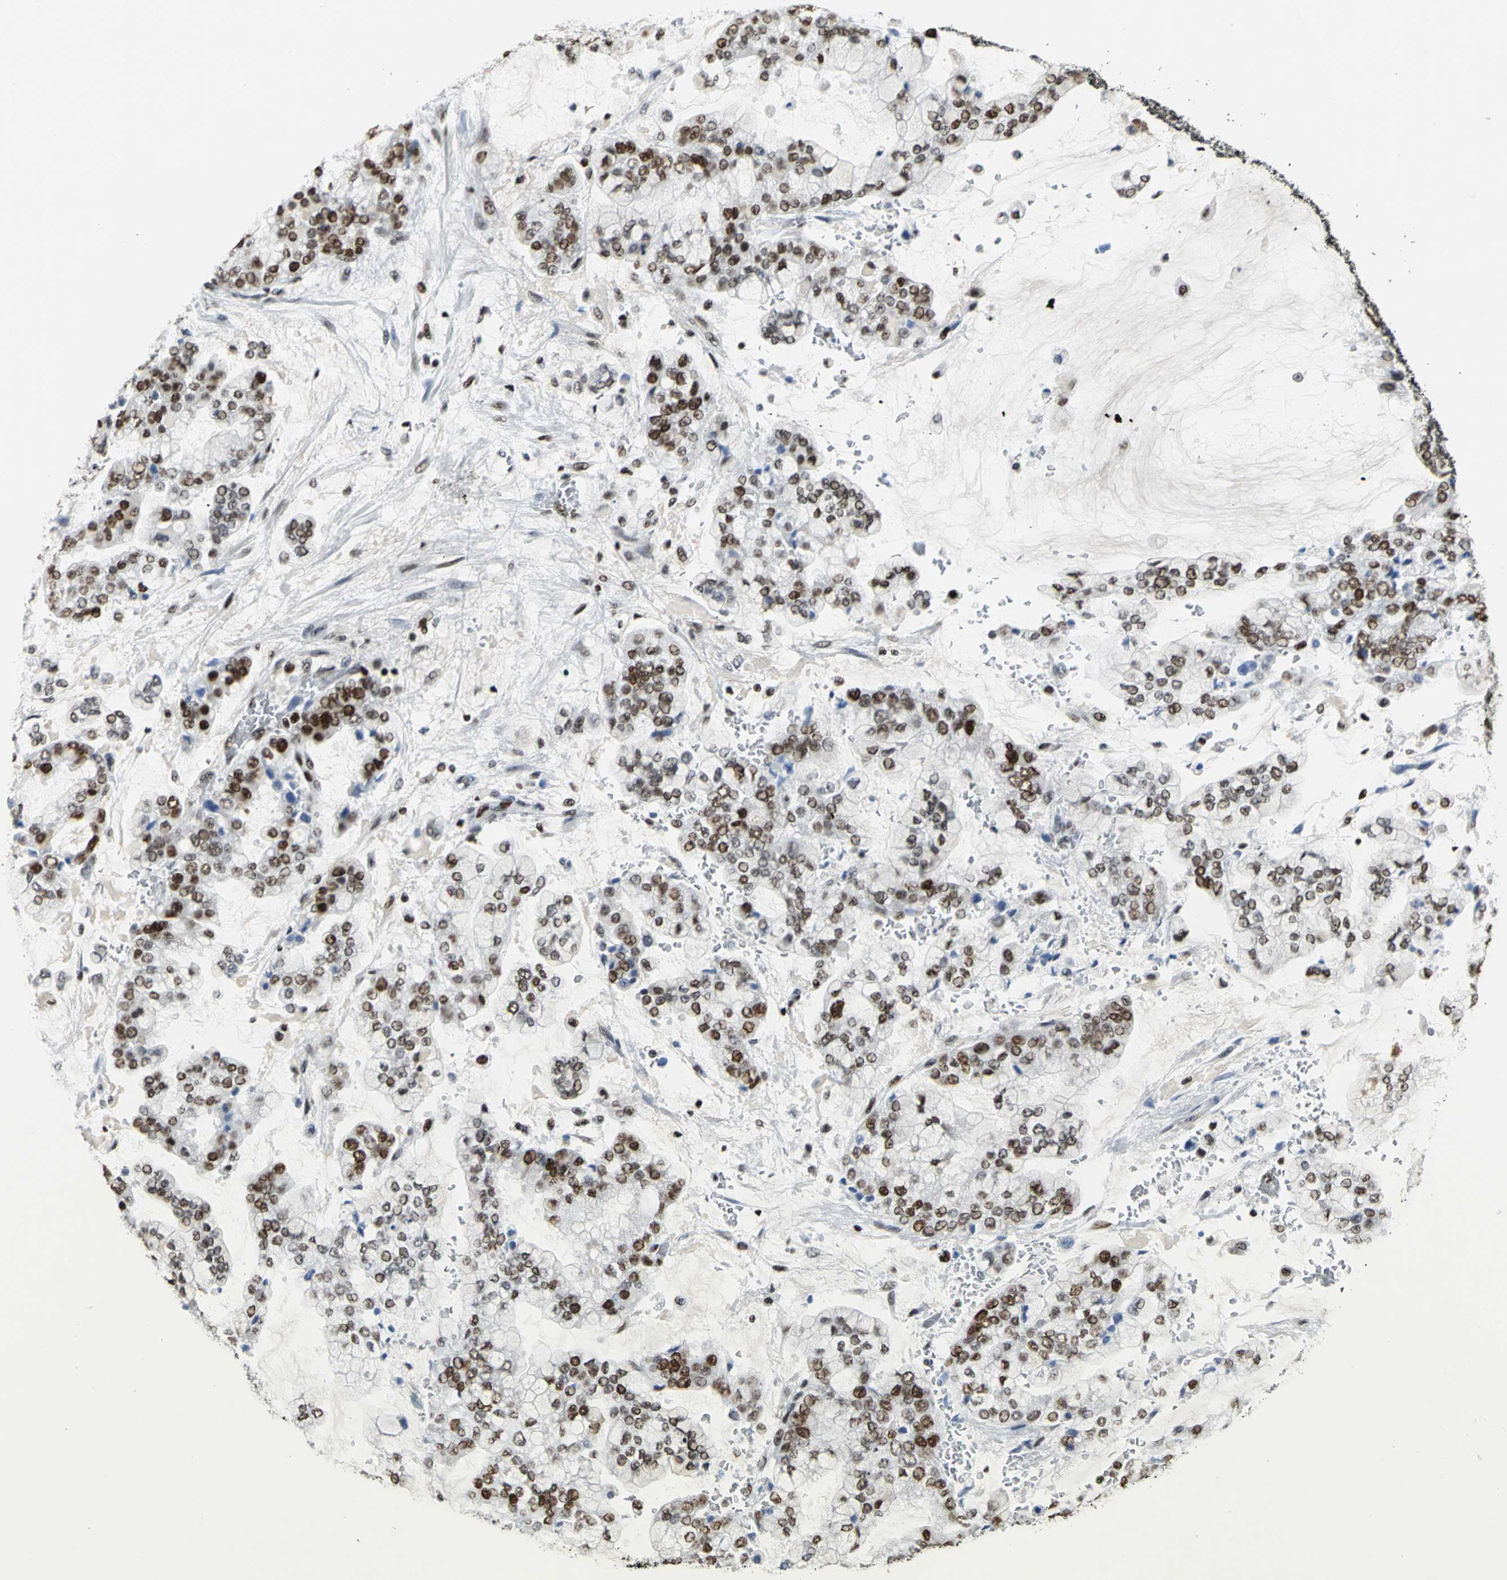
{"staining": {"intensity": "strong", "quantity": ">75%", "location": "nuclear"}, "tissue": "stomach cancer", "cell_type": "Tumor cells", "image_type": "cancer", "snomed": [{"axis": "morphology", "description": "Normal tissue, NOS"}, {"axis": "morphology", "description": "Adenocarcinoma, NOS"}, {"axis": "topography", "description": "Stomach, upper"}, {"axis": "topography", "description": "Stomach"}], "caption": "A photomicrograph of stomach cancer stained for a protein exhibits strong nuclear brown staining in tumor cells.", "gene": "HNRNPD", "patient": {"sex": "male", "age": 76}}